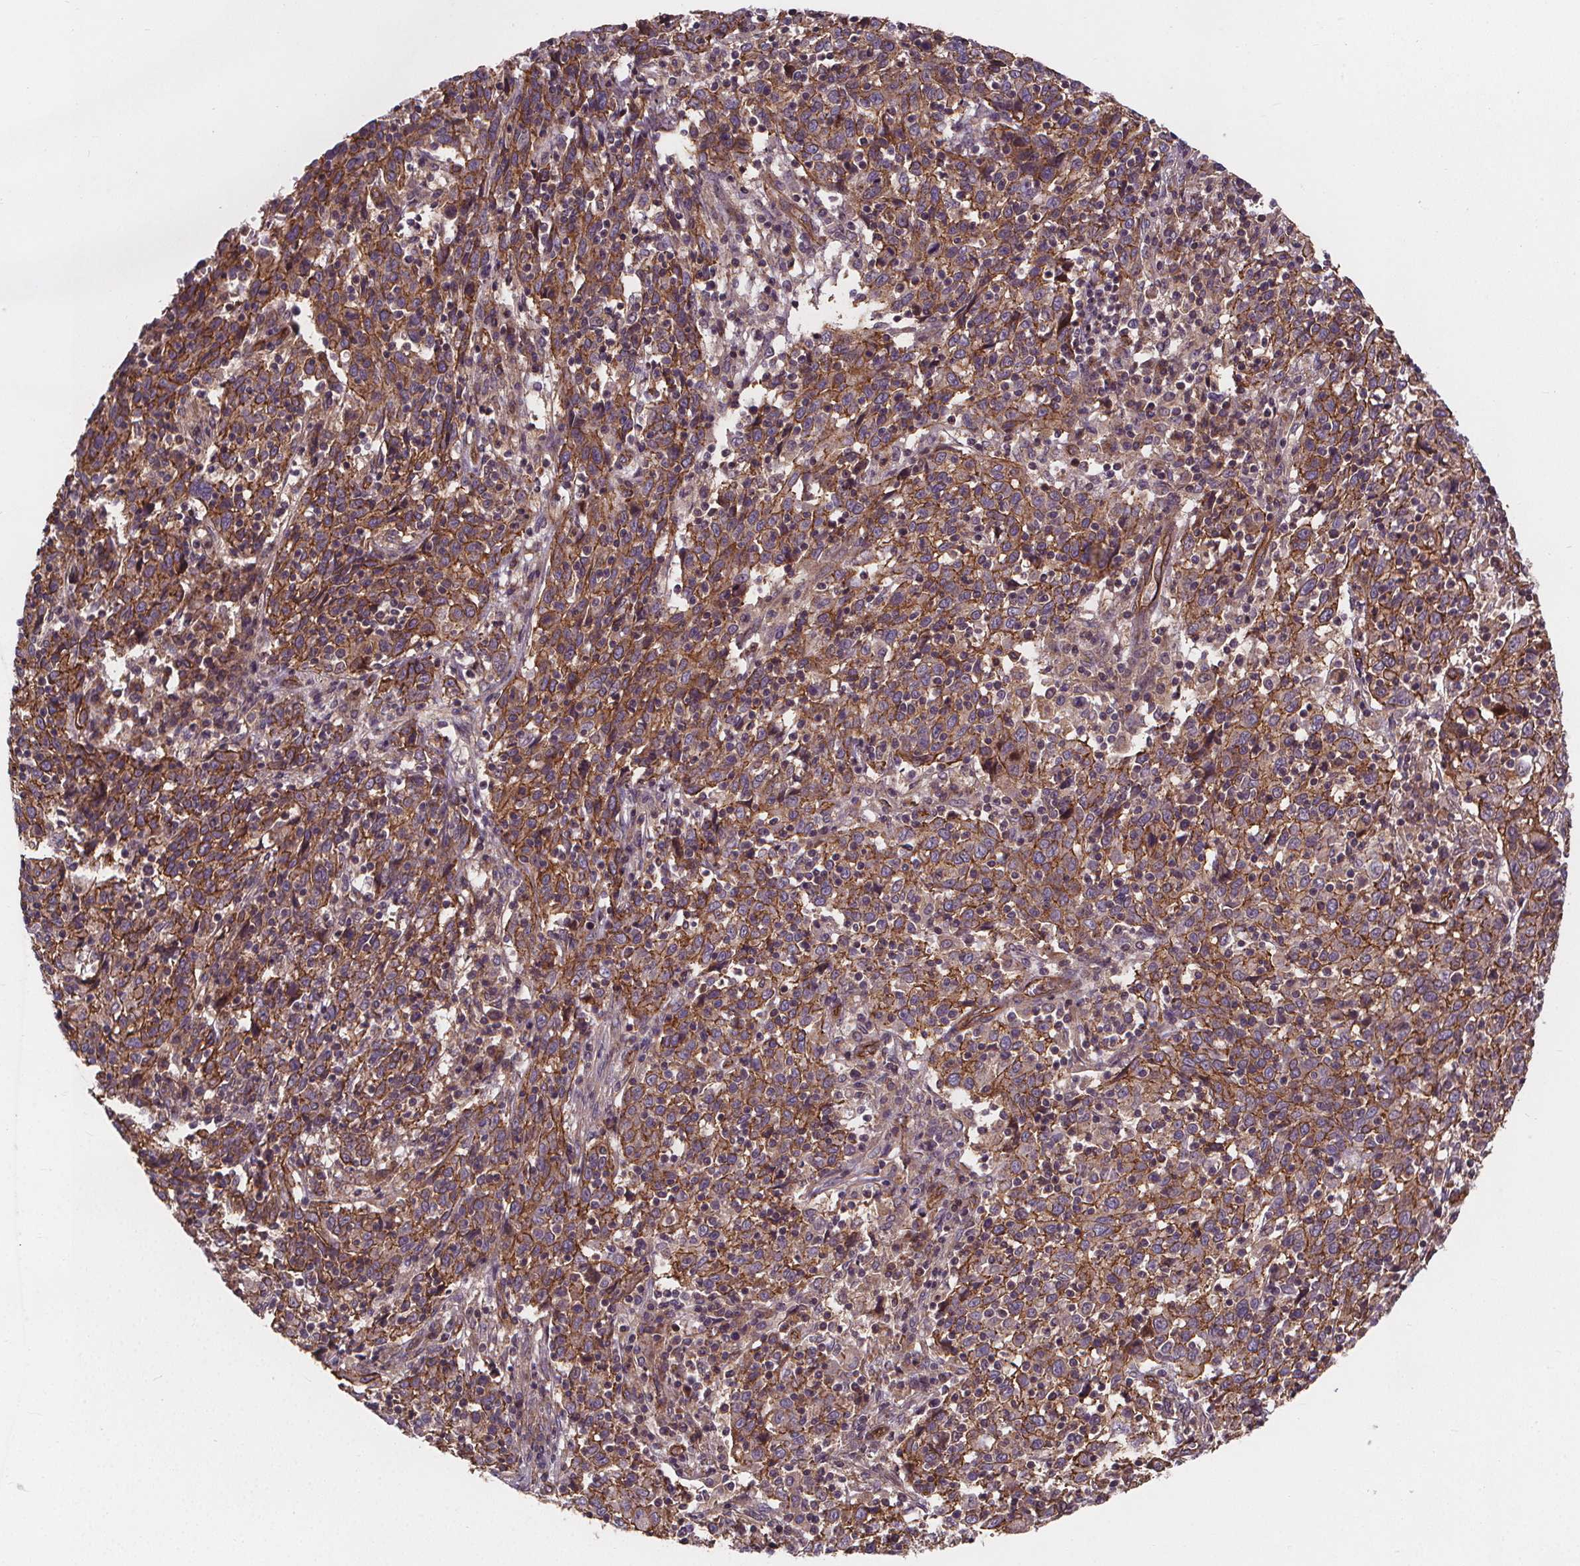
{"staining": {"intensity": "strong", "quantity": ">75%", "location": "cytoplasmic/membranous"}, "tissue": "cervical cancer", "cell_type": "Tumor cells", "image_type": "cancer", "snomed": [{"axis": "morphology", "description": "Squamous cell carcinoma, NOS"}, {"axis": "topography", "description": "Cervix"}], "caption": "Protein expression analysis of cervical cancer demonstrates strong cytoplasmic/membranous staining in about >75% of tumor cells.", "gene": "CLINT1", "patient": {"sex": "female", "age": 46}}